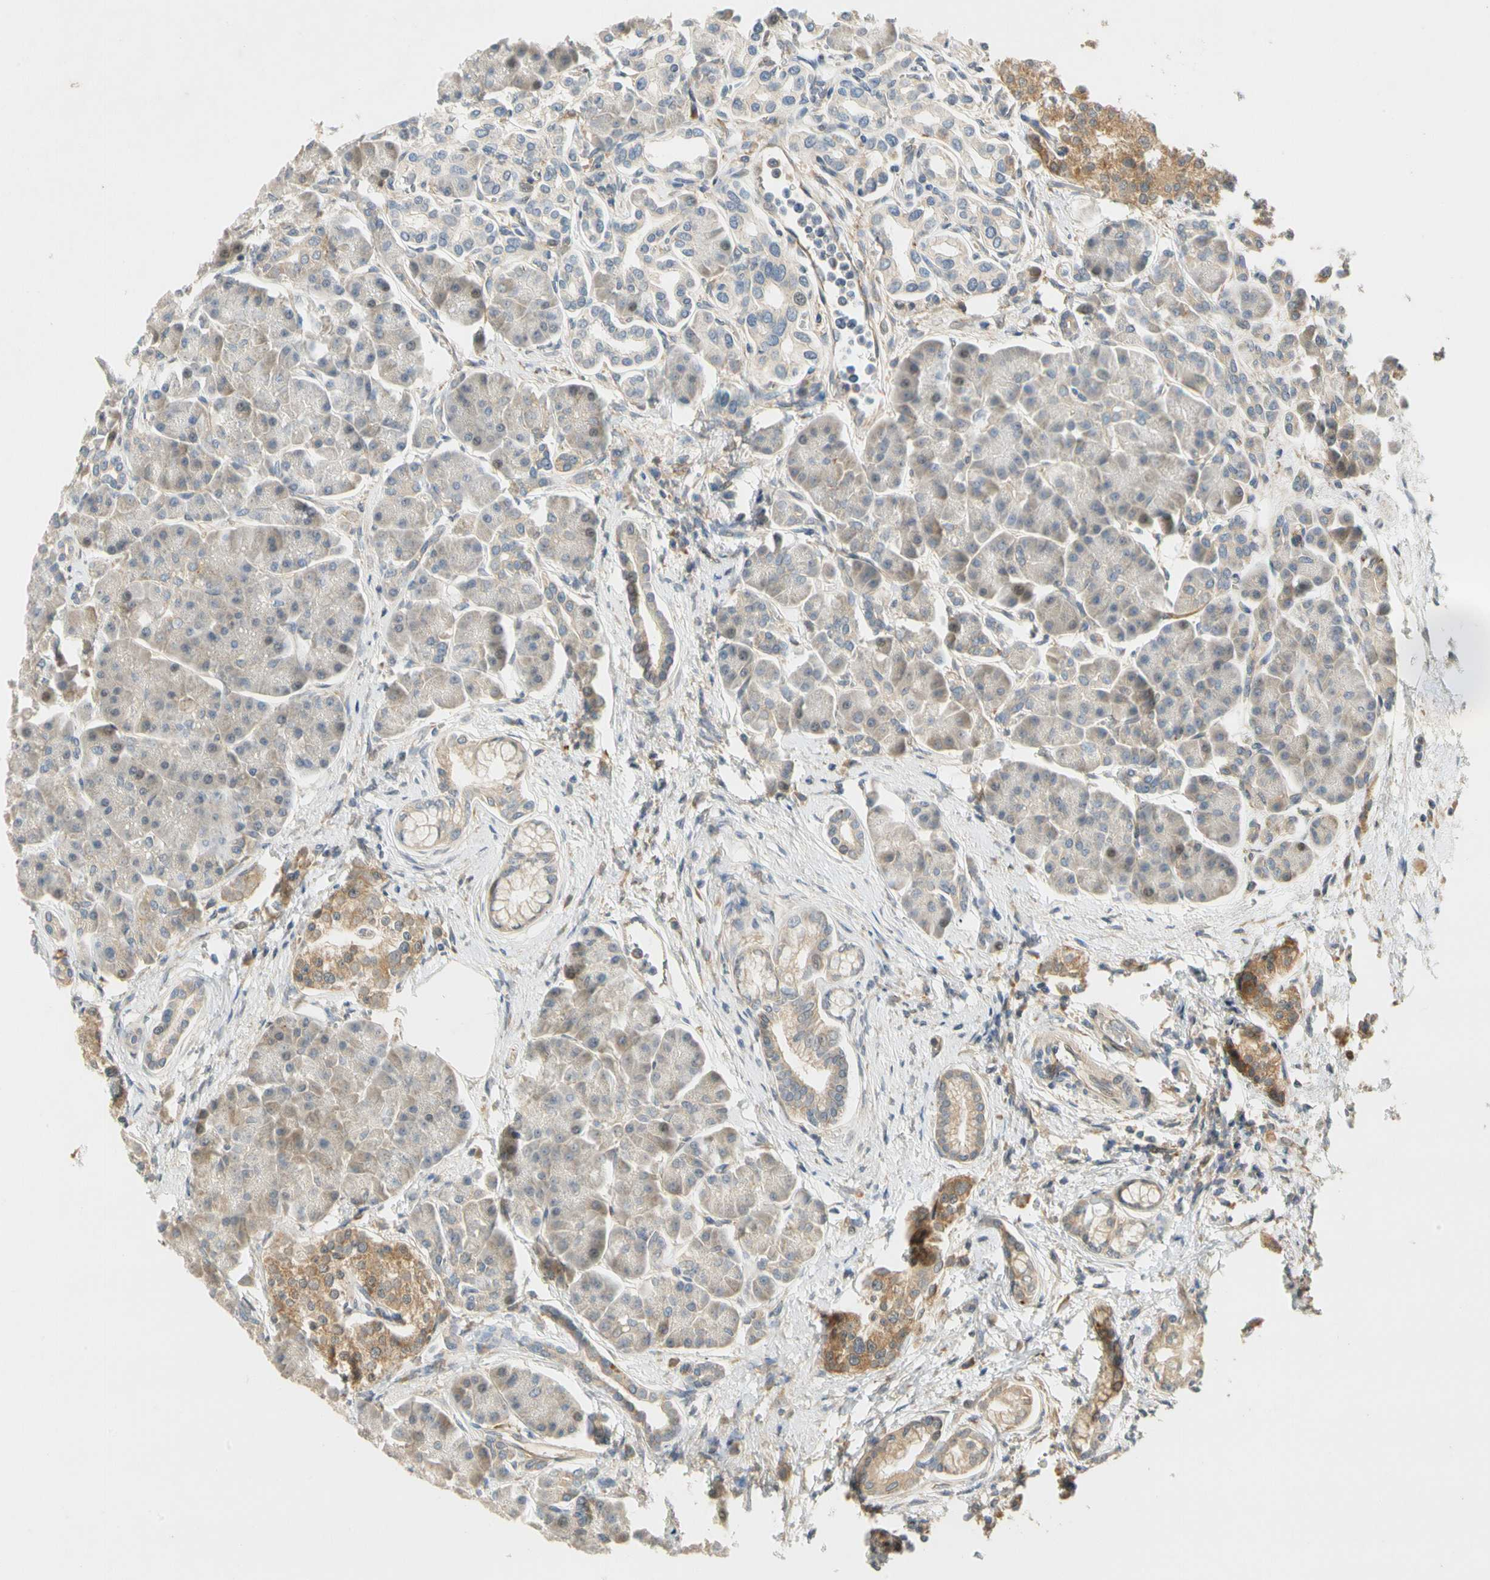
{"staining": {"intensity": "negative", "quantity": "none", "location": "none"}, "tissue": "pancreas", "cell_type": "Exocrine glandular cells", "image_type": "normal", "snomed": [{"axis": "morphology", "description": "Normal tissue, NOS"}, {"axis": "topography", "description": "Pancreas"}], "caption": "A high-resolution histopathology image shows IHC staining of benign pancreas, which exhibits no significant staining in exocrine glandular cells. The staining is performed using DAB brown chromogen with nuclei counter-stained in using hematoxylin.", "gene": "GATD1", "patient": {"sex": "female", "age": 70}}